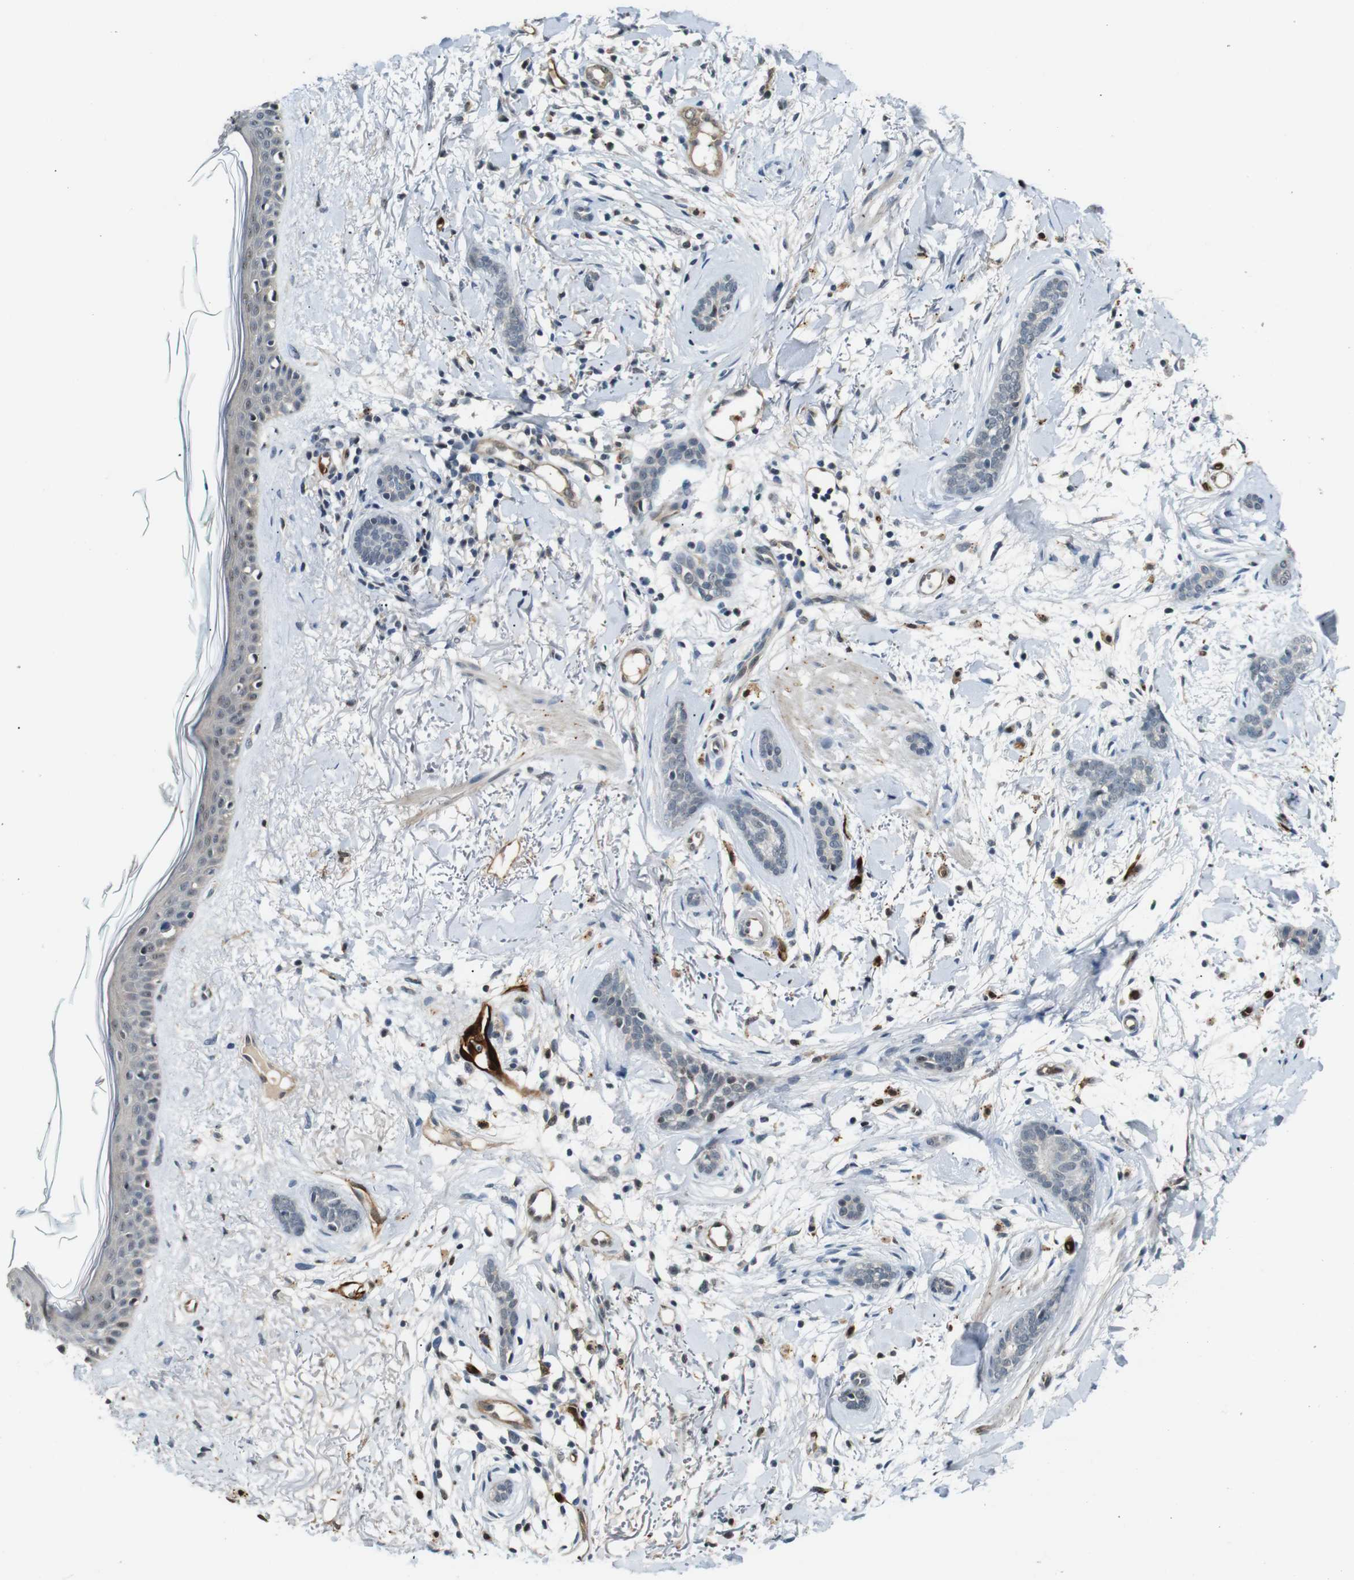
{"staining": {"intensity": "negative", "quantity": "none", "location": "none"}, "tissue": "skin cancer", "cell_type": "Tumor cells", "image_type": "cancer", "snomed": [{"axis": "morphology", "description": "Basal cell carcinoma"}, {"axis": "morphology", "description": "Adnexal tumor, benign"}, {"axis": "topography", "description": "Skin"}], "caption": "This photomicrograph is of skin cancer stained with IHC to label a protein in brown with the nuclei are counter-stained blue. There is no staining in tumor cells.", "gene": "LXN", "patient": {"sex": "female", "age": 42}}